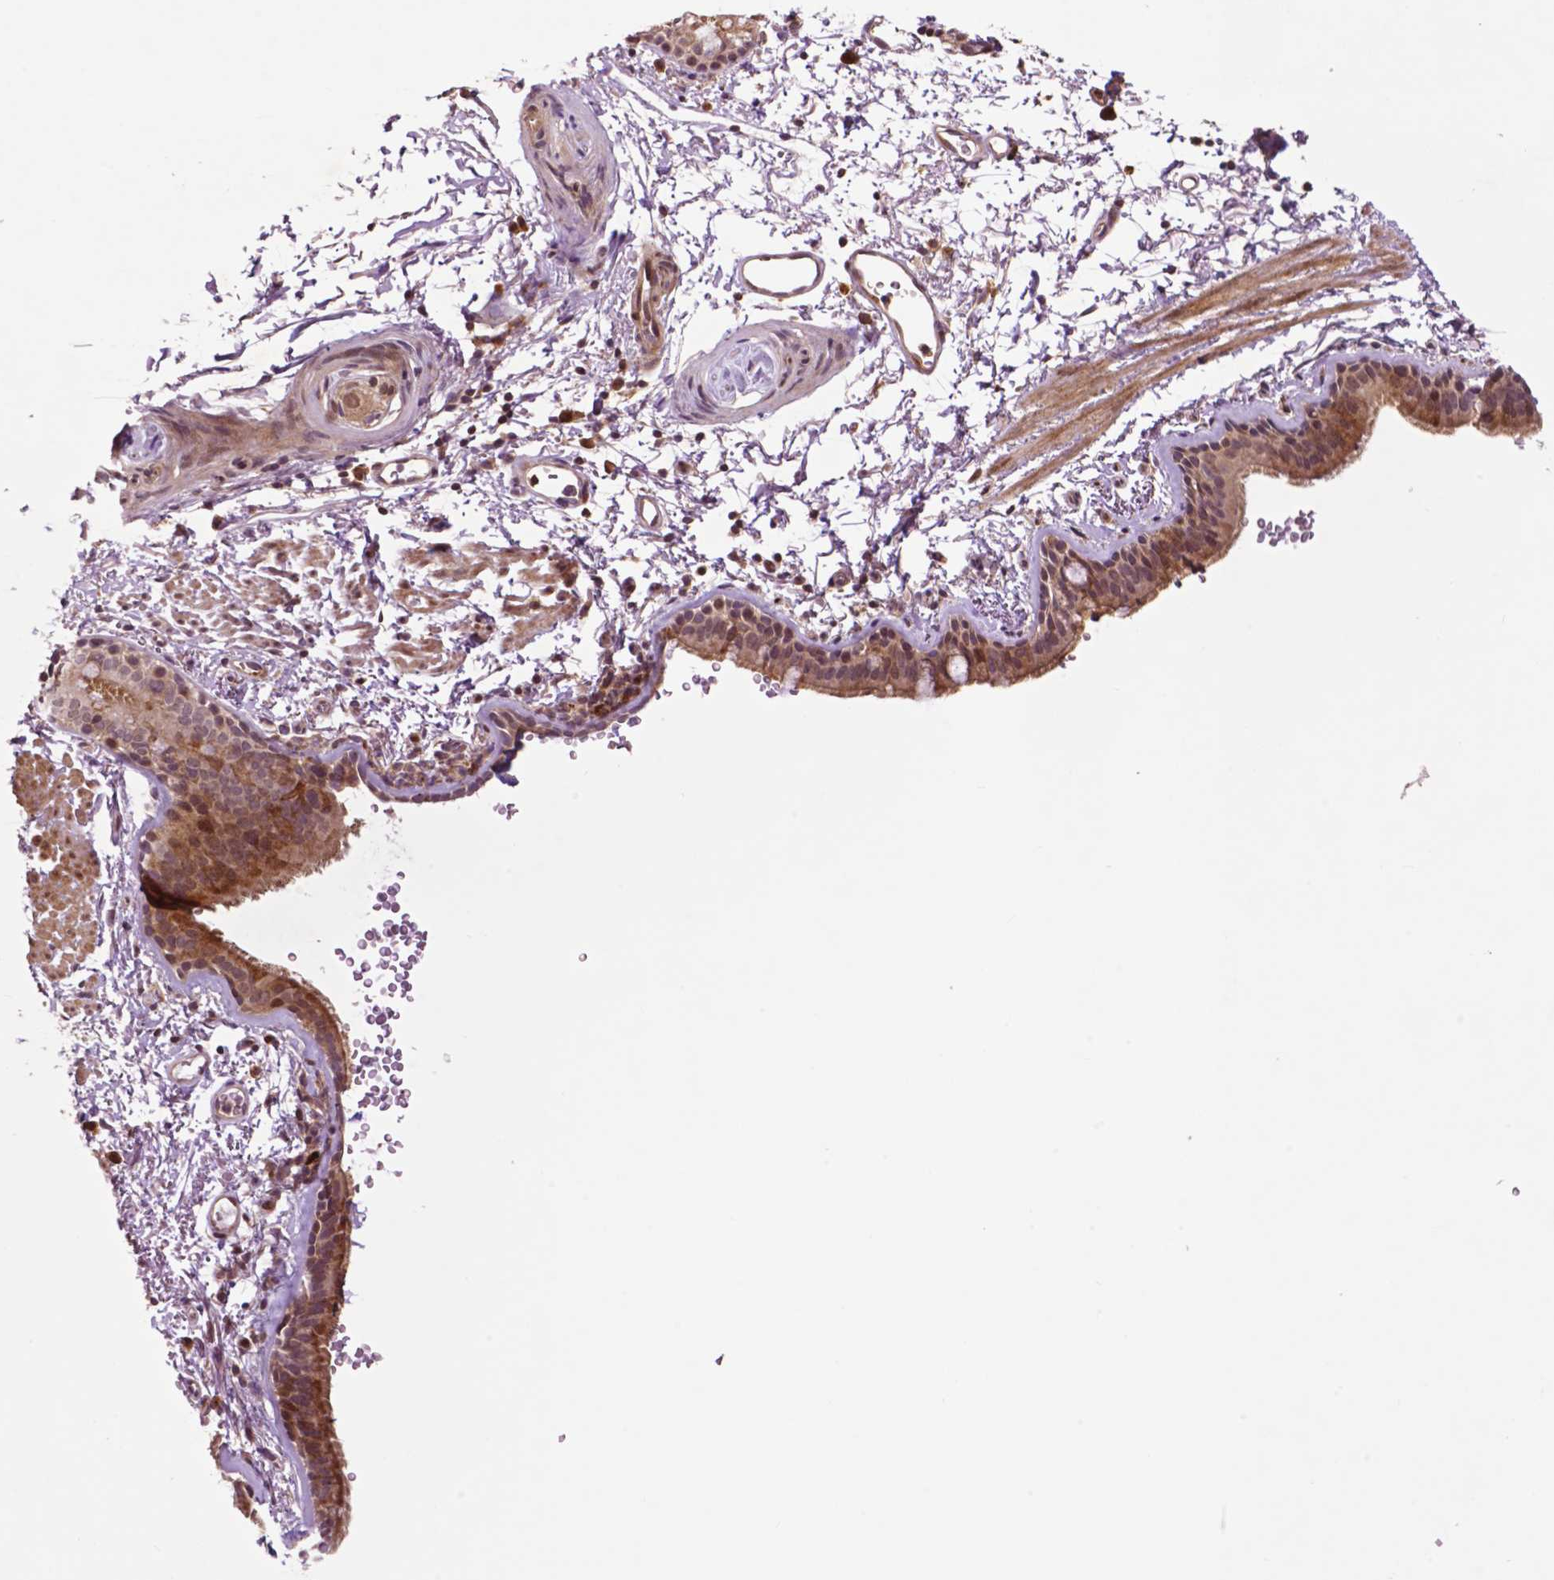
{"staining": {"intensity": "moderate", "quantity": ">75%", "location": "cytoplasmic/membranous,nuclear"}, "tissue": "bronchus", "cell_type": "Respiratory epithelial cells", "image_type": "normal", "snomed": [{"axis": "morphology", "description": "Normal tissue, NOS"}, {"axis": "topography", "description": "Lymph node"}, {"axis": "topography", "description": "Bronchus"}], "caption": "The immunohistochemical stain labels moderate cytoplasmic/membranous,nuclear positivity in respiratory epithelial cells of normal bronchus. Nuclei are stained in blue.", "gene": "TMX2", "patient": {"sex": "female", "age": 70}}